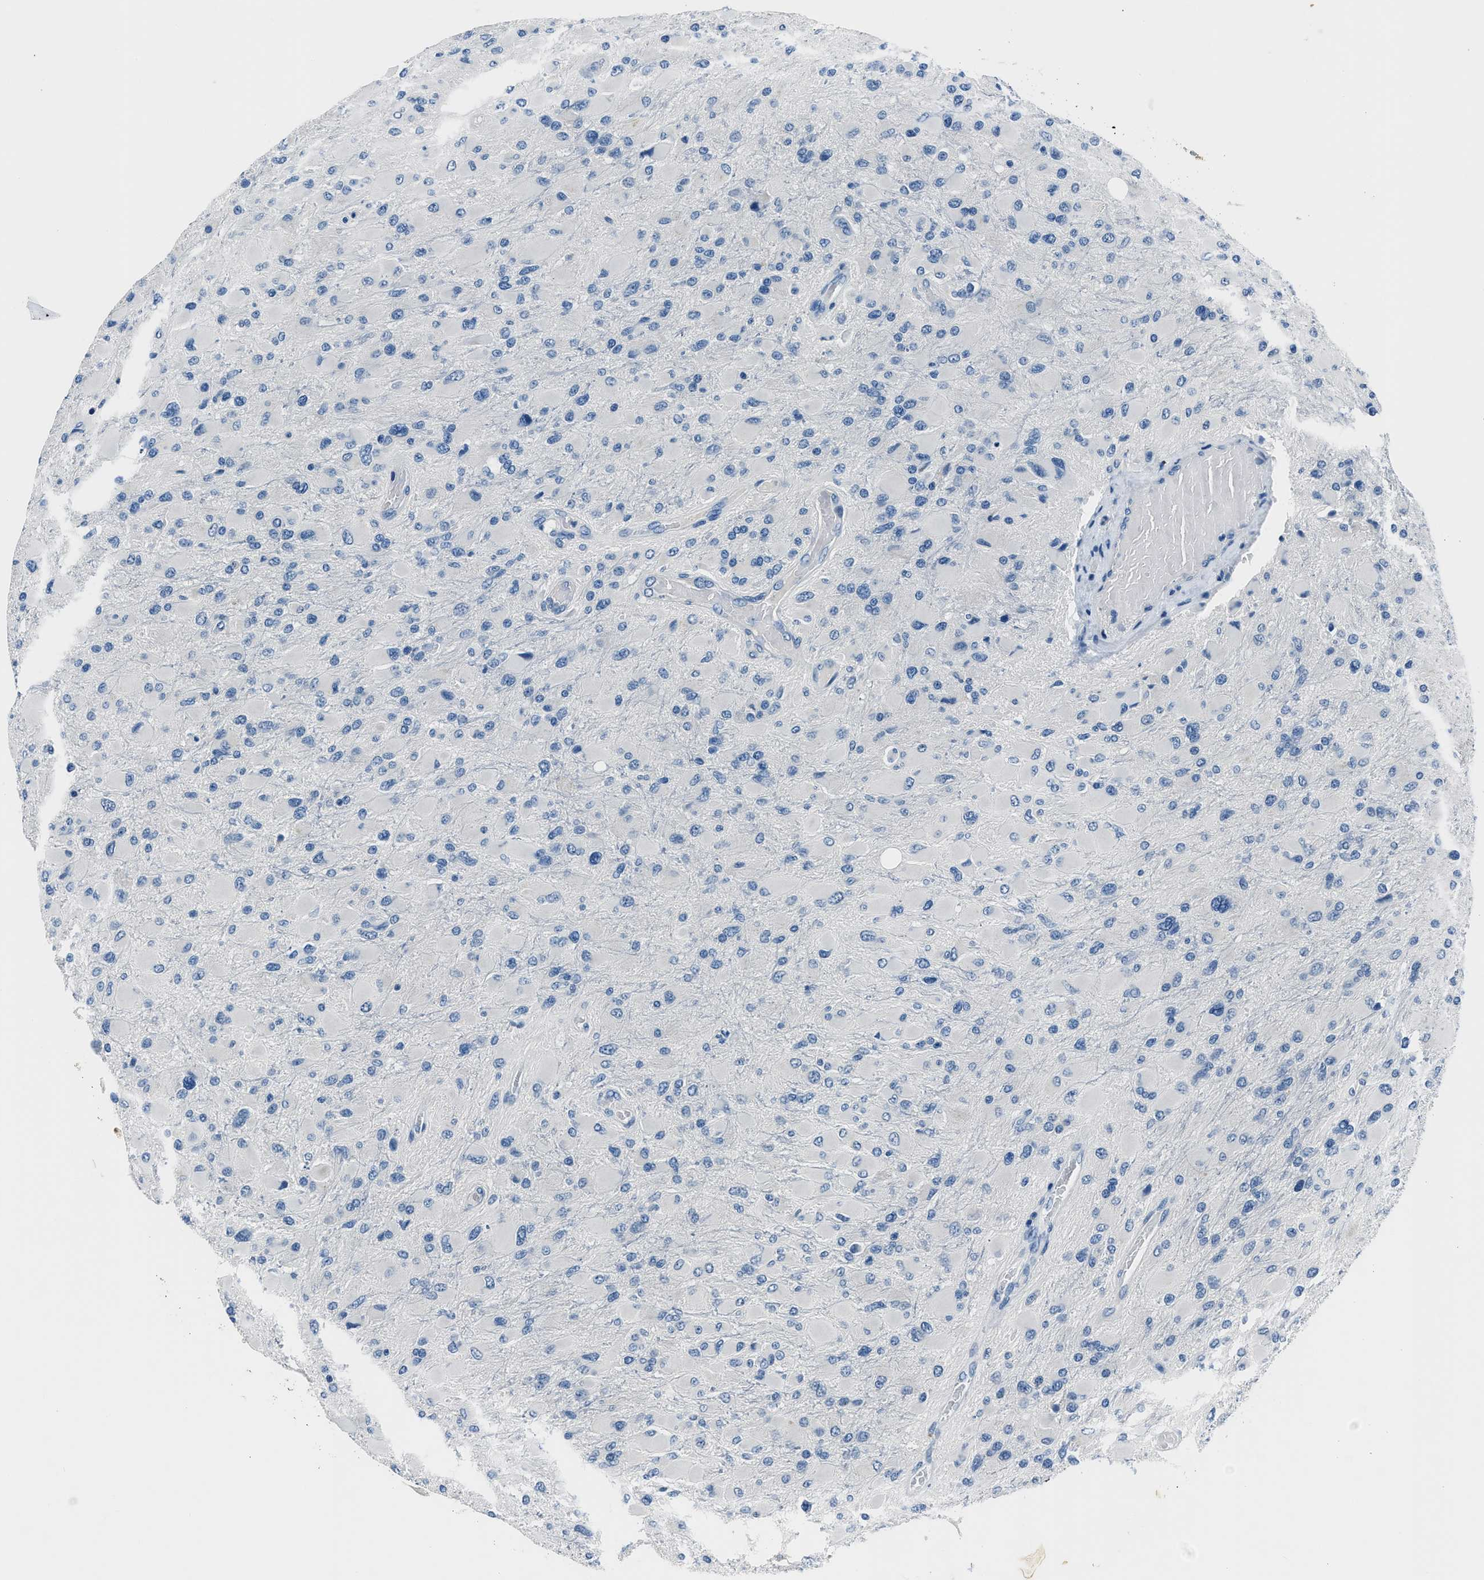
{"staining": {"intensity": "negative", "quantity": "none", "location": "none"}, "tissue": "glioma", "cell_type": "Tumor cells", "image_type": "cancer", "snomed": [{"axis": "morphology", "description": "Glioma, malignant, High grade"}, {"axis": "topography", "description": "Cerebral cortex"}], "caption": "Tumor cells show no significant positivity in high-grade glioma (malignant). The staining is performed using DAB brown chromogen with nuclei counter-stained in using hematoxylin.", "gene": "GJA3", "patient": {"sex": "female", "age": 36}}